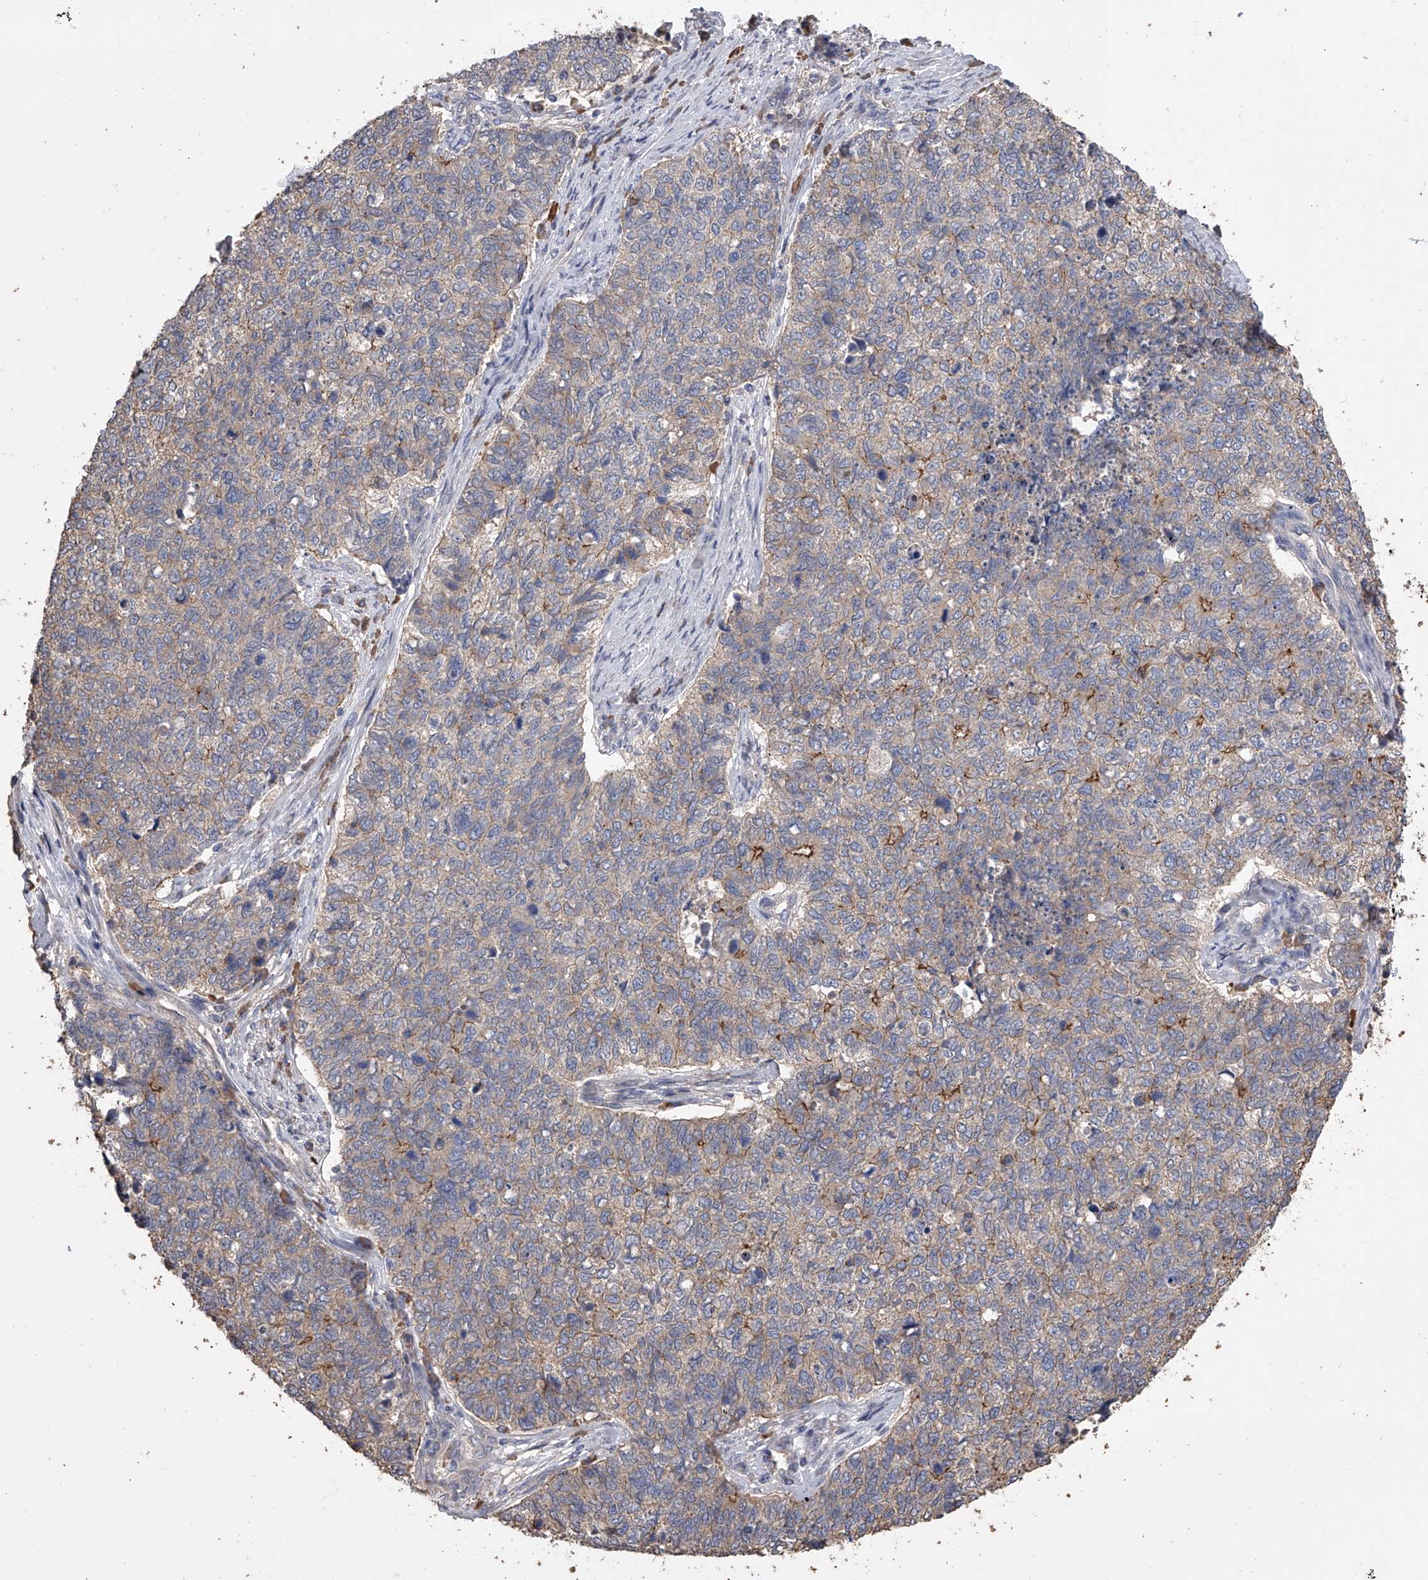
{"staining": {"intensity": "moderate", "quantity": "<25%", "location": "cytoplasmic/membranous"}, "tissue": "cervical cancer", "cell_type": "Tumor cells", "image_type": "cancer", "snomed": [{"axis": "morphology", "description": "Squamous cell carcinoma, NOS"}, {"axis": "topography", "description": "Cervix"}], "caption": "Moderate cytoplasmic/membranous expression for a protein is identified in approximately <25% of tumor cells of cervical cancer using immunohistochemistry (IHC).", "gene": "ZNF343", "patient": {"sex": "female", "age": 63}}